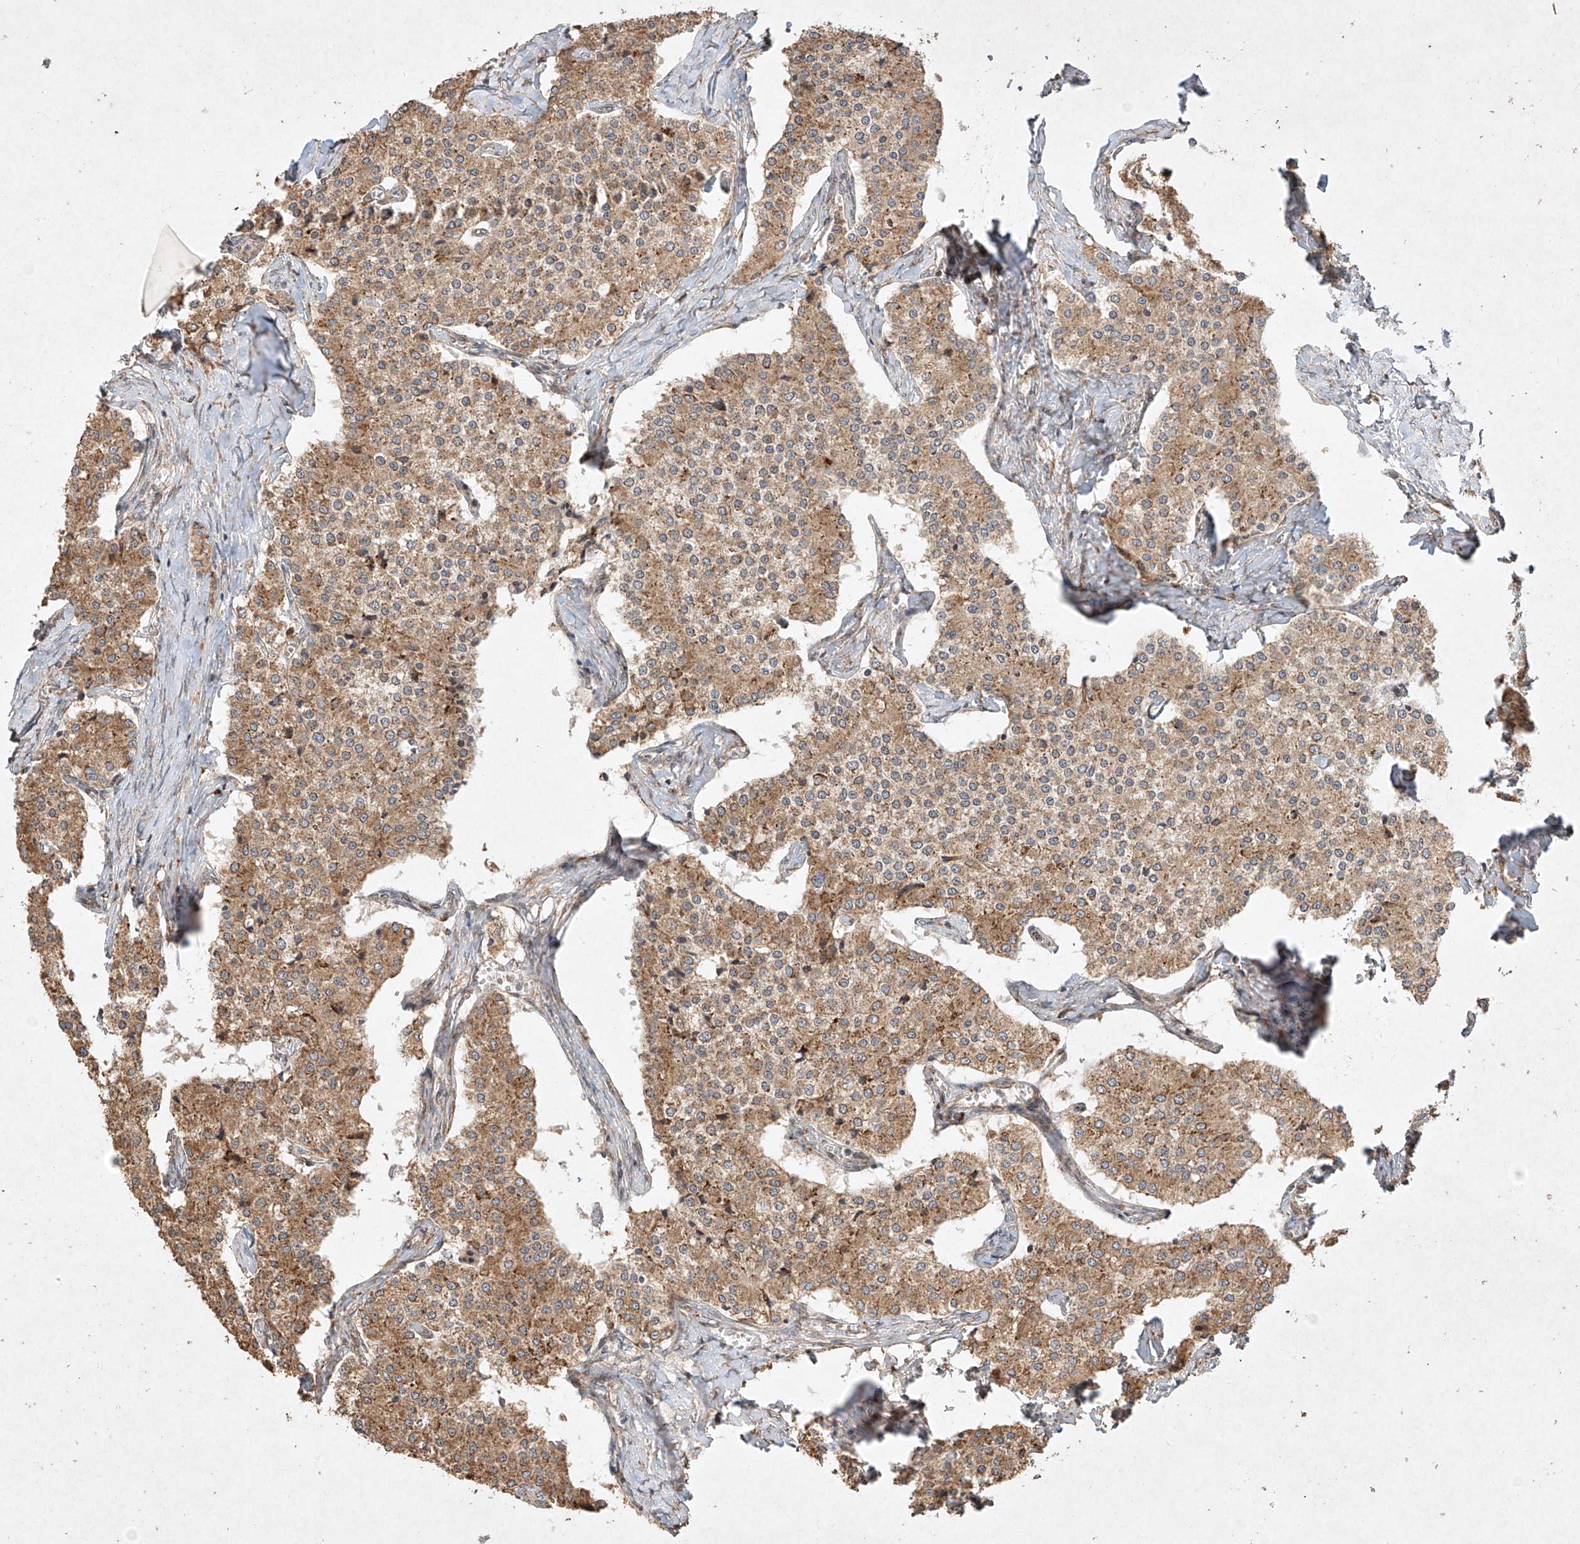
{"staining": {"intensity": "moderate", "quantity": ">75%", "location": "cytoplasmic/membranous"}, "tissue": "carcinoid", "cell_type": "Tumor cells", "image_type": "cancer", "snomed": [{"axis": "morphology", "description": "Carcinoid, malignant, NOS"}, {"axis": "topography", "description": "Colon"}], "caption": "Carcinoid stained with a brown dye demonstrates moderate cytoplasmic/membranous positive staining in approximately >75% of tumor cells.", "gene": "SEMA3B", "patient": {"sex": "female", "age": 52}}